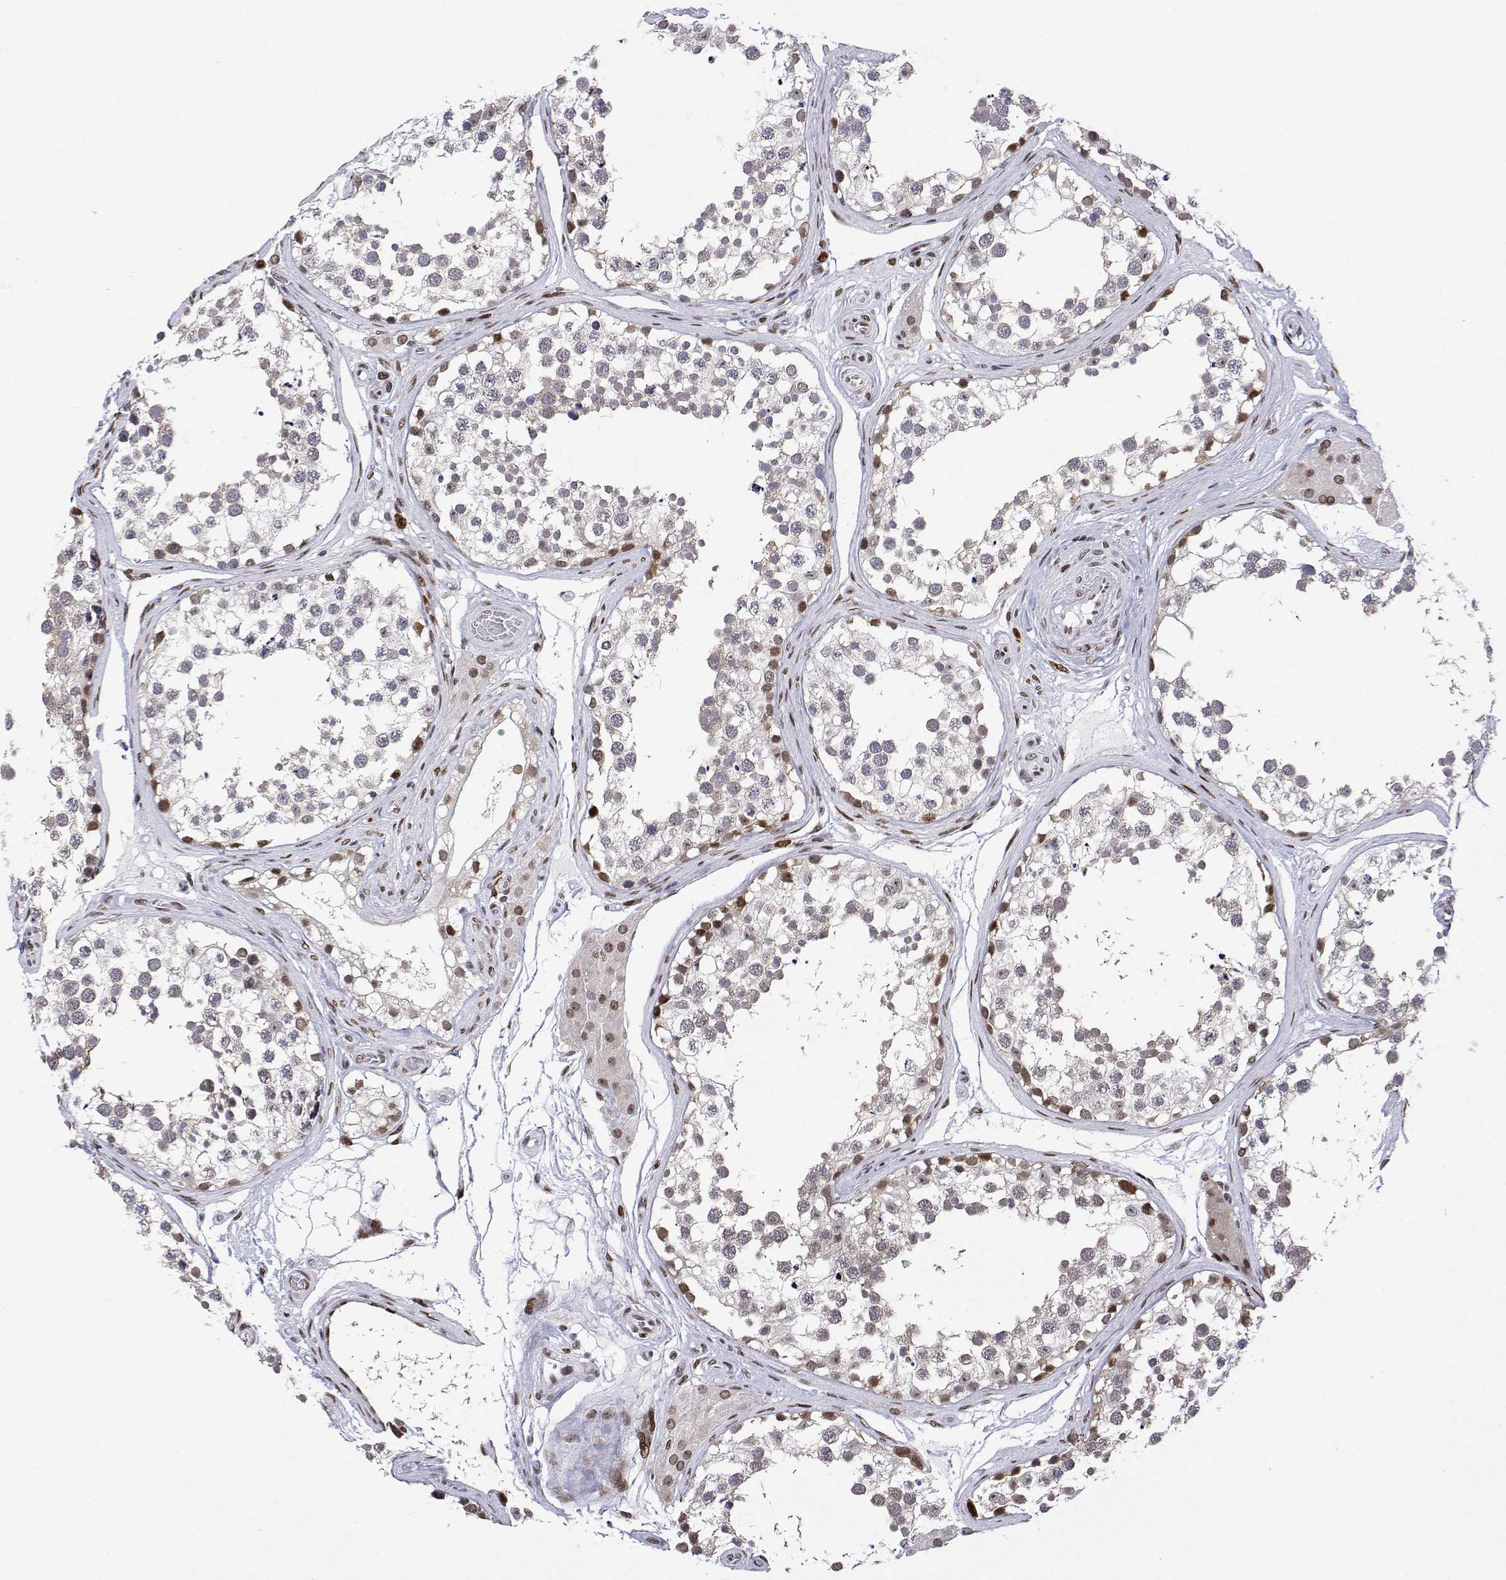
{"staining": {"intensity": "strong", "quantity": "<25%", "location": "nuclear"}, "tissue": "testis", "cell_type": "Cells in seminiferous ducts", "image_type": "normal", "snomed": [{"axis": "morphology", "description": "Normal tissue, NOS"}, {"axis": "morphology", "description": "Seminoma, NOS"}, {"axis": "topography", "description": "Testis"}], "caption": "High-magnification brightfield microscopy of benign testis stained with DAB (3,3'-diaminobenzidine) (brown) and counterstained with hematoxylin (blue). cells in seminiferous ducts exhibit strong nuclear positivity is identified in approximately<25% of cells. Nuclei are stained in blue.", "gene": "XPC", "patient": {"sex": "male", "age": 65}}